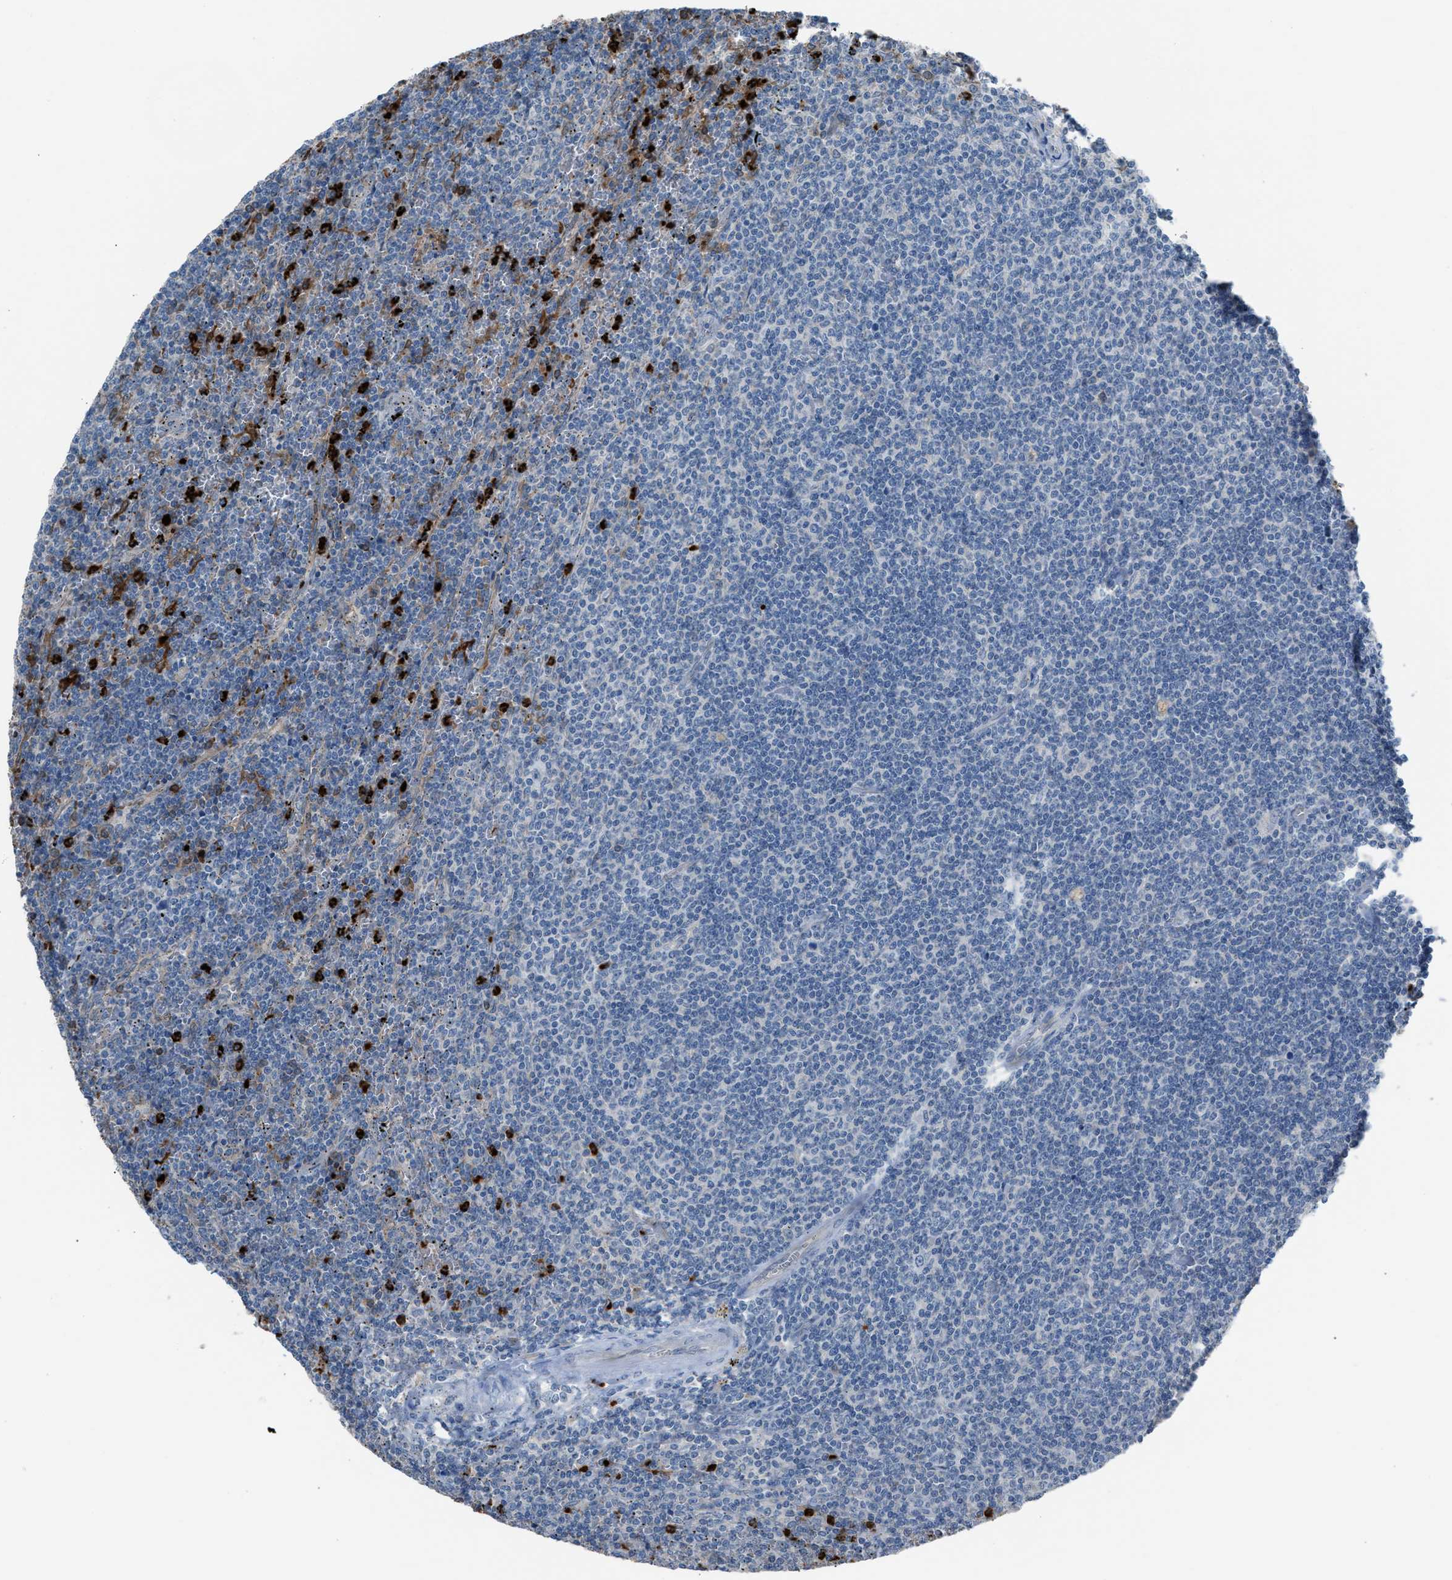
{"staining": {"intensity": "negative", "quantity": "none", "location": "none"}, "tissue": "lymphoma", "cell_type": "Tumor cells", "image_type": "cancer", "snomed": [{"axis": "morphology", "description": "Malignant lymphoma, non-Hodgkin's type, Low grade"}, {"axis": "topography", "description": "Spleen"}], "caption": "Micrograph shows no significant protein staining in tumor cells of lymphoma.", "gene": "CFAP77", "patient": {"sex": "female", "age": 50}}